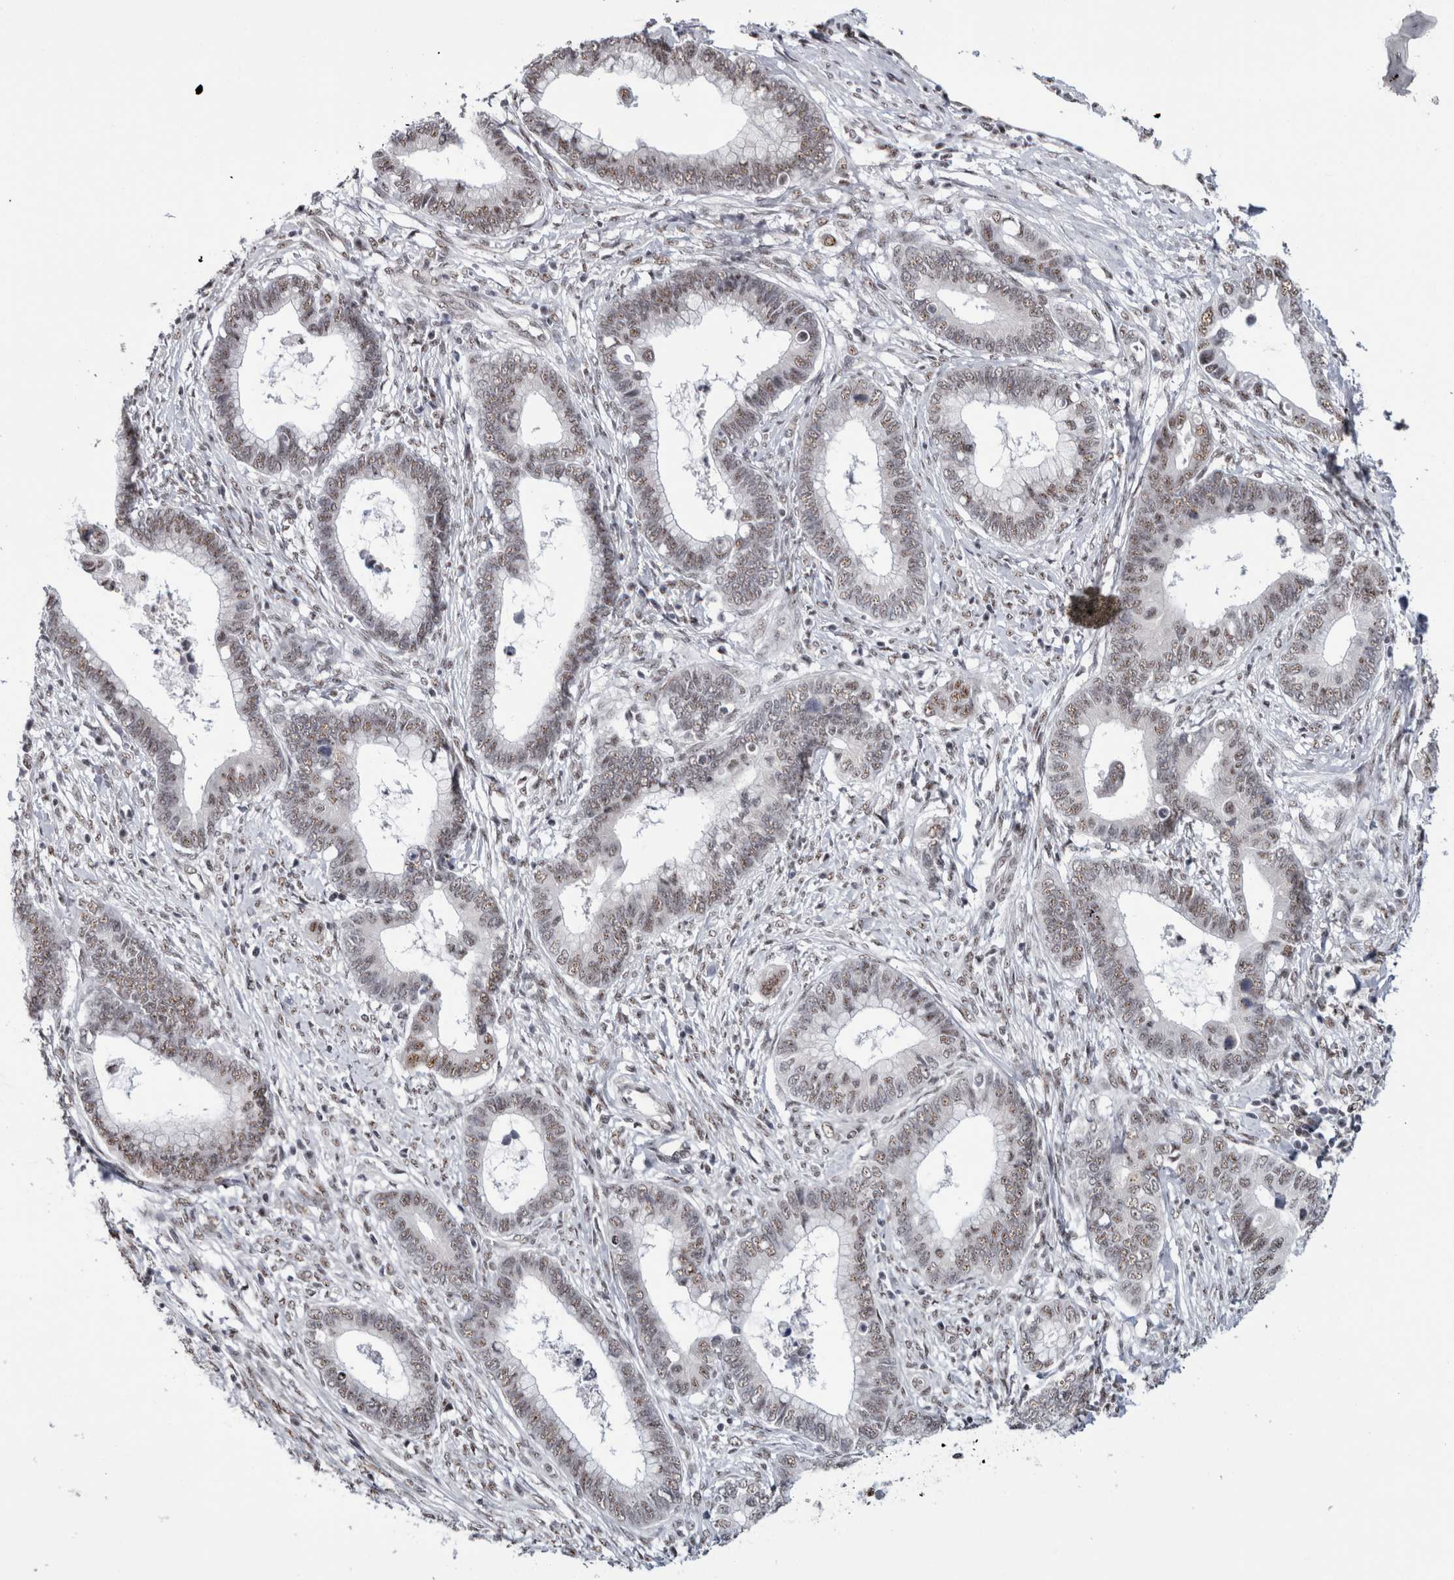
{"staining": {"intensity": "weak", "quantity": ">75%", "location": "nuclear"}, "tissue": "cervical cancer", "cell_type": "Tumor cells", "image_type": "cancer", "snomed": [{"axis": "morphology", "description": "Adenocarcinoma, NOS"}, {"axis": "topography", "description": "Cervix"}], "caption": "This image shows adenocarcinoma (cervical) stained with immunohistochemistry to label a protein in brown. The nuclear of tumor cells show weak positivity for the protein. Nuclei are counter-stained blue.", "gene": "MKNK1", "patient": {"sex": "female", "age": 44}}